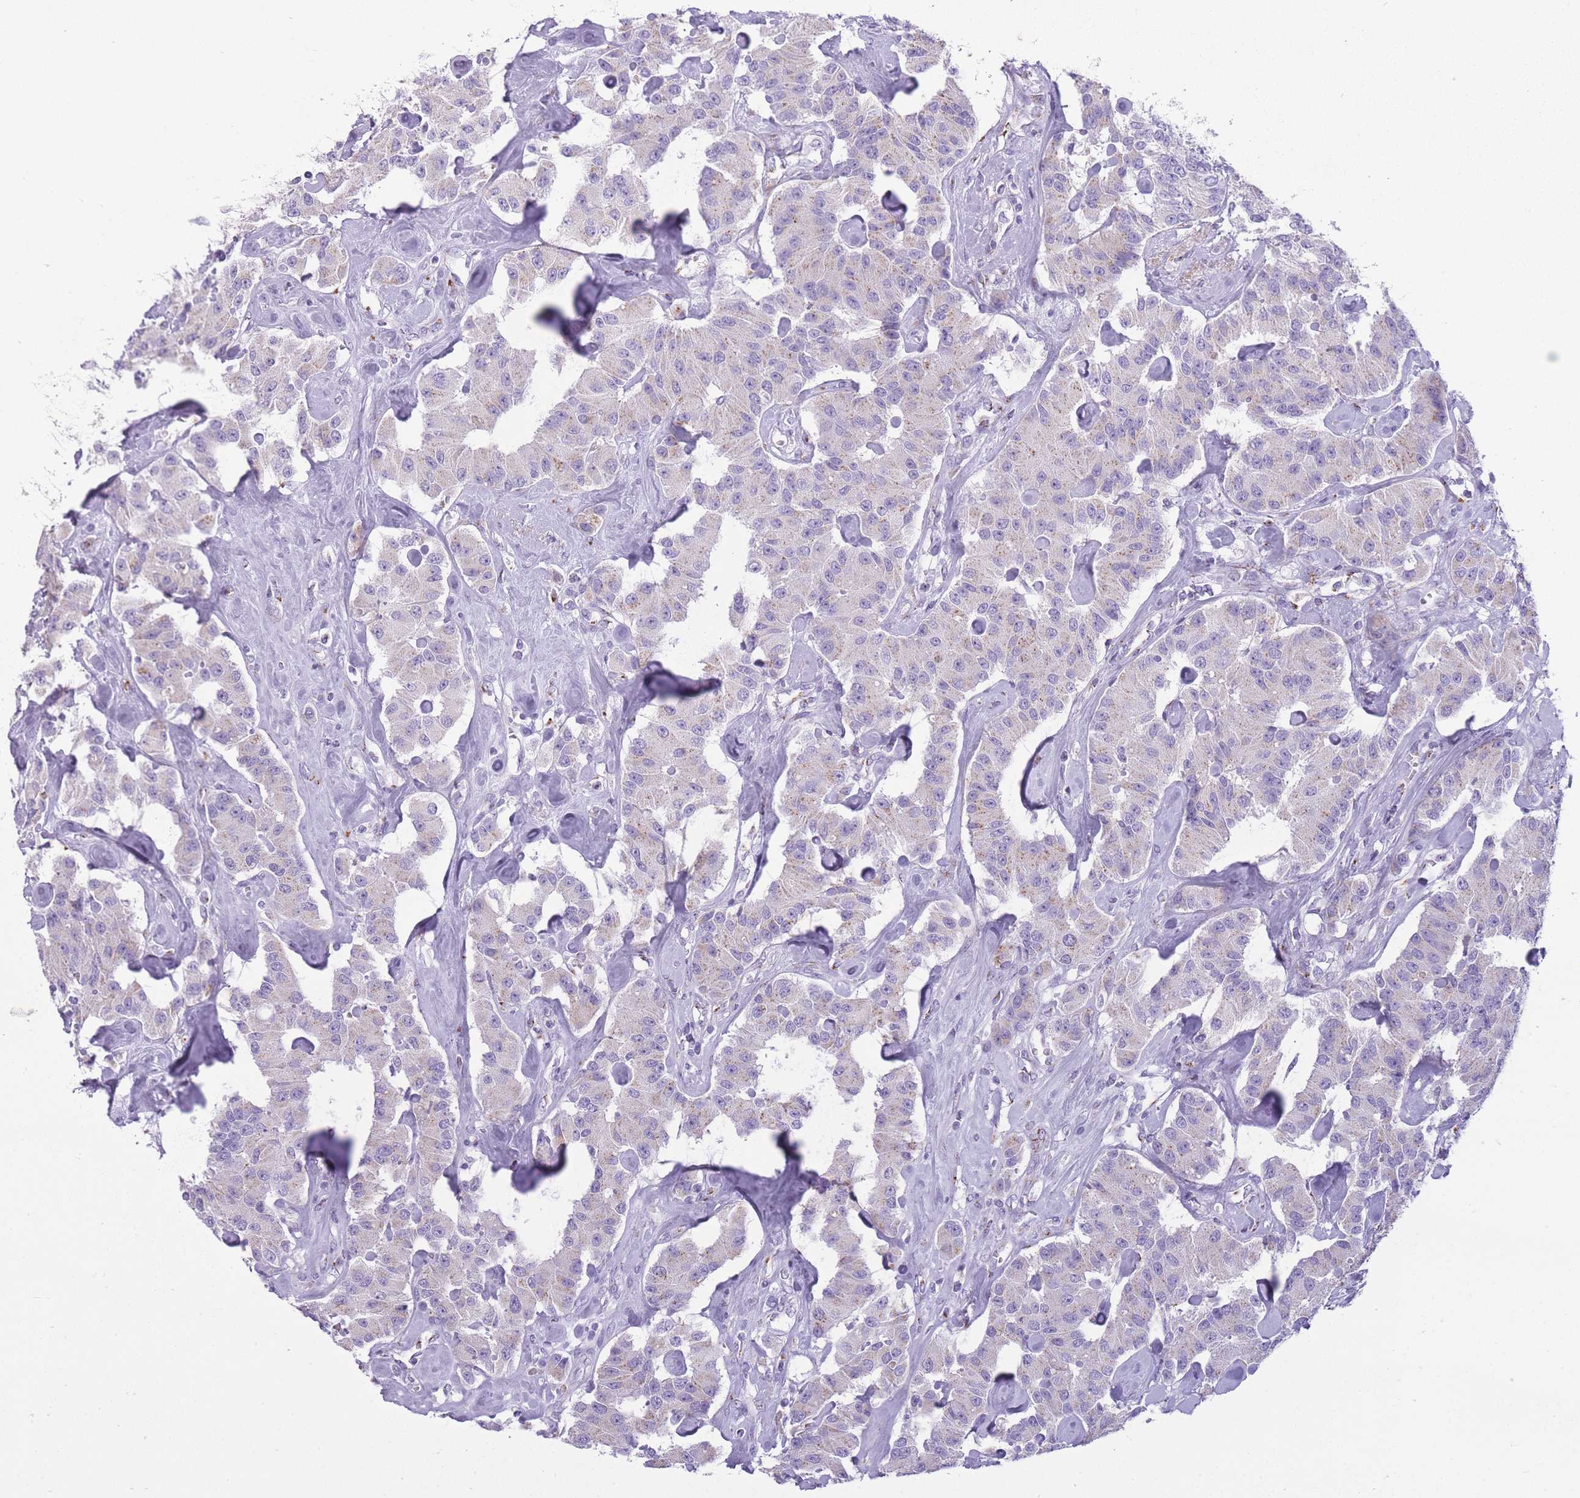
{"staining": {"intensity": "weak", "quantity": "<25%", "location": "cytoplasmic/membranous"}, "tissue": "carcinoid", "cell_type": "Tumor cells", "image_type": "cancer", "snomed": [{"axis": "morphology", "description": "Carcinoid, malignant, NOS"}, {"axis": "topography", "description": "Pancreas"}], "caption": "This is an immunohistochemistry micrograph of human malignant carcinoid. There is no expression in tumor cells.", "gene": "B4GALT2", "patient": {"sex": "male", "age": 41}}